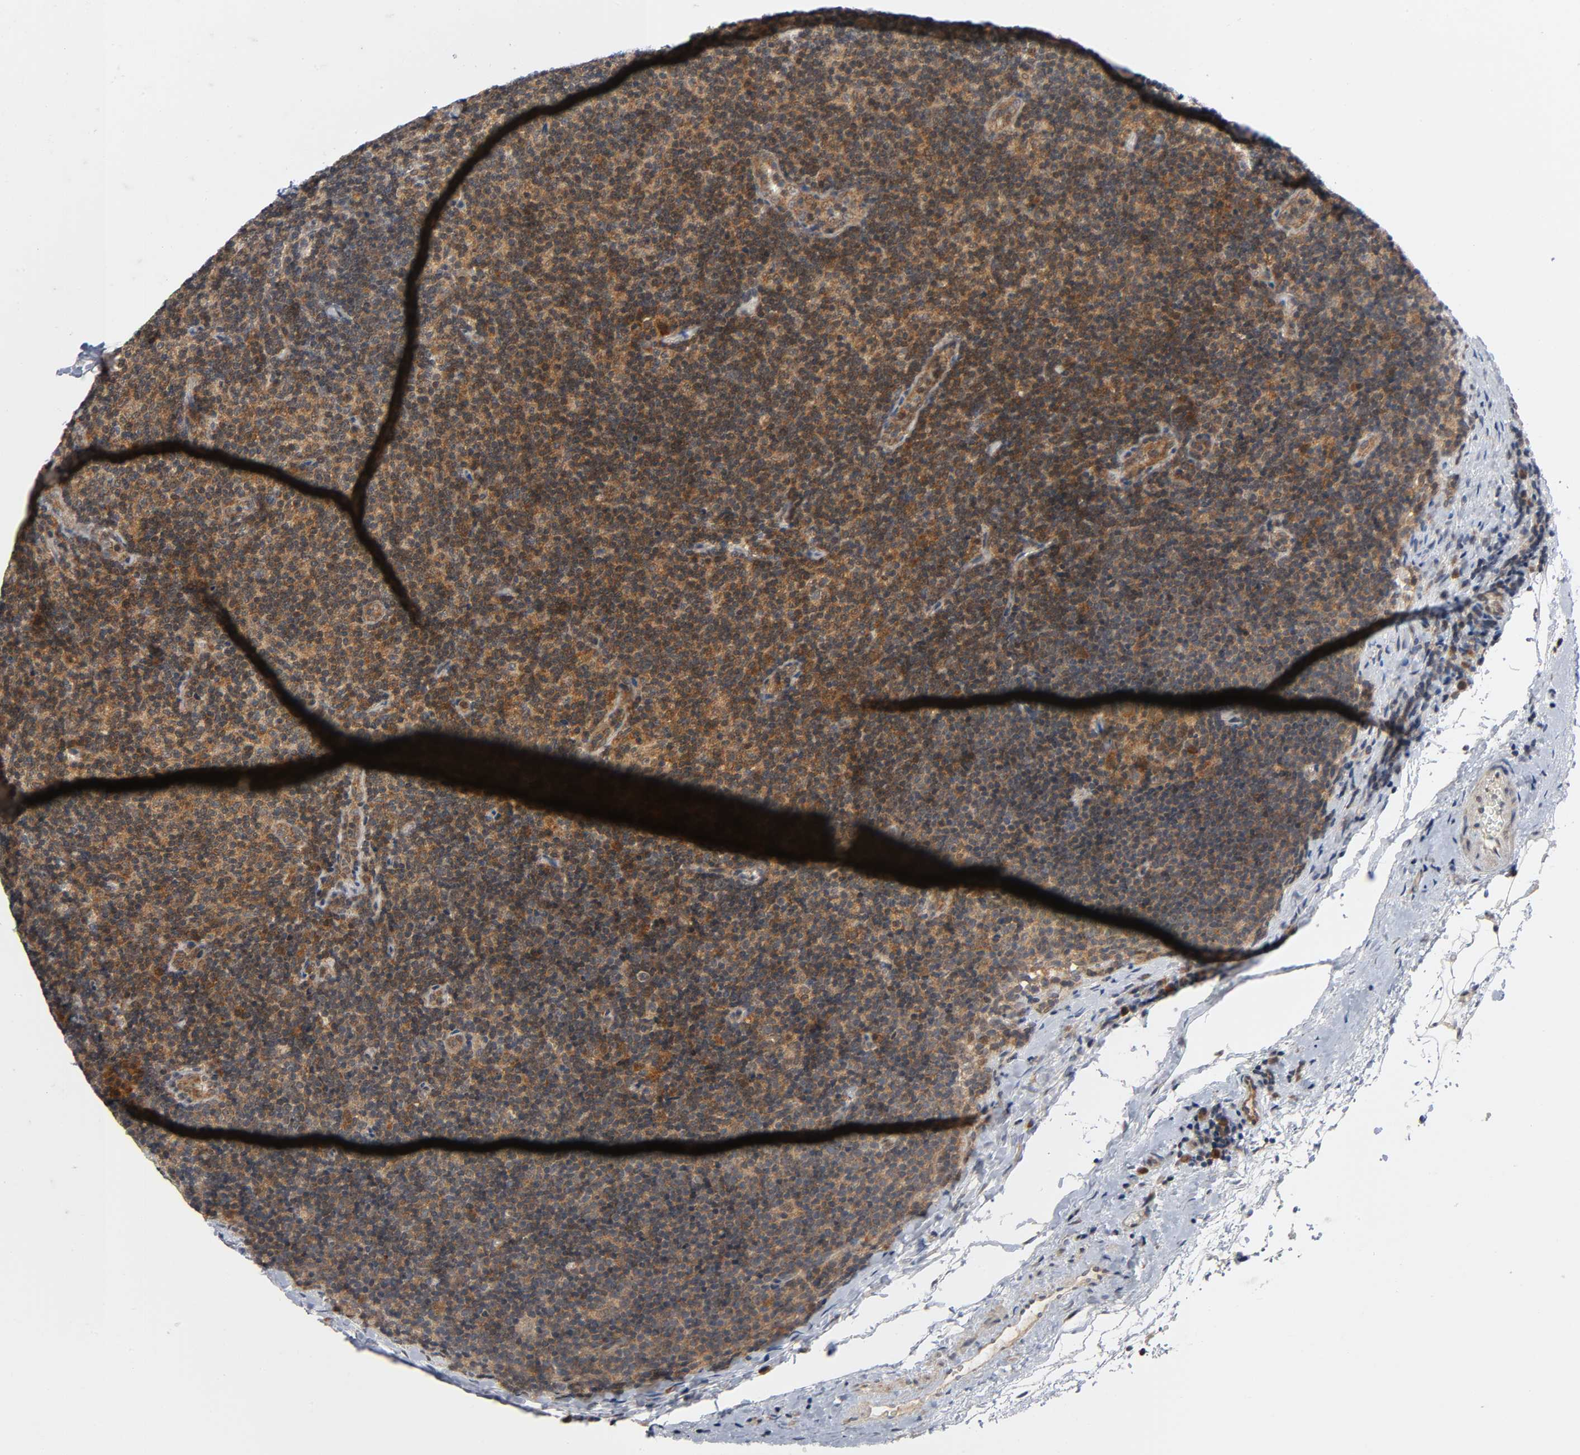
{"staining": {"intensity": "moderate", "quantity": ">75%", "location": "cytoplasmic/membranous"}, "tissue": "lymphoma", "cell_type": "Tumor cells", "image_type": "cancer", "snomed": [{"axis": "morphology", "description": "Malignant lymphoma, non-Hodgkin's type, Low grade"}, {"axis": "topography", "description": "Lymph node"}], "caption": "This is an image of immunohistochemistry (IHC) staining of malignant lymphoma, non-Hodgkin's type (low-grade), which shows moderate positivity in the cytoplasmic/membranous of tumor cells.", "gene": "MAPK8", "patient": {"sex": "male", "age": 70}}